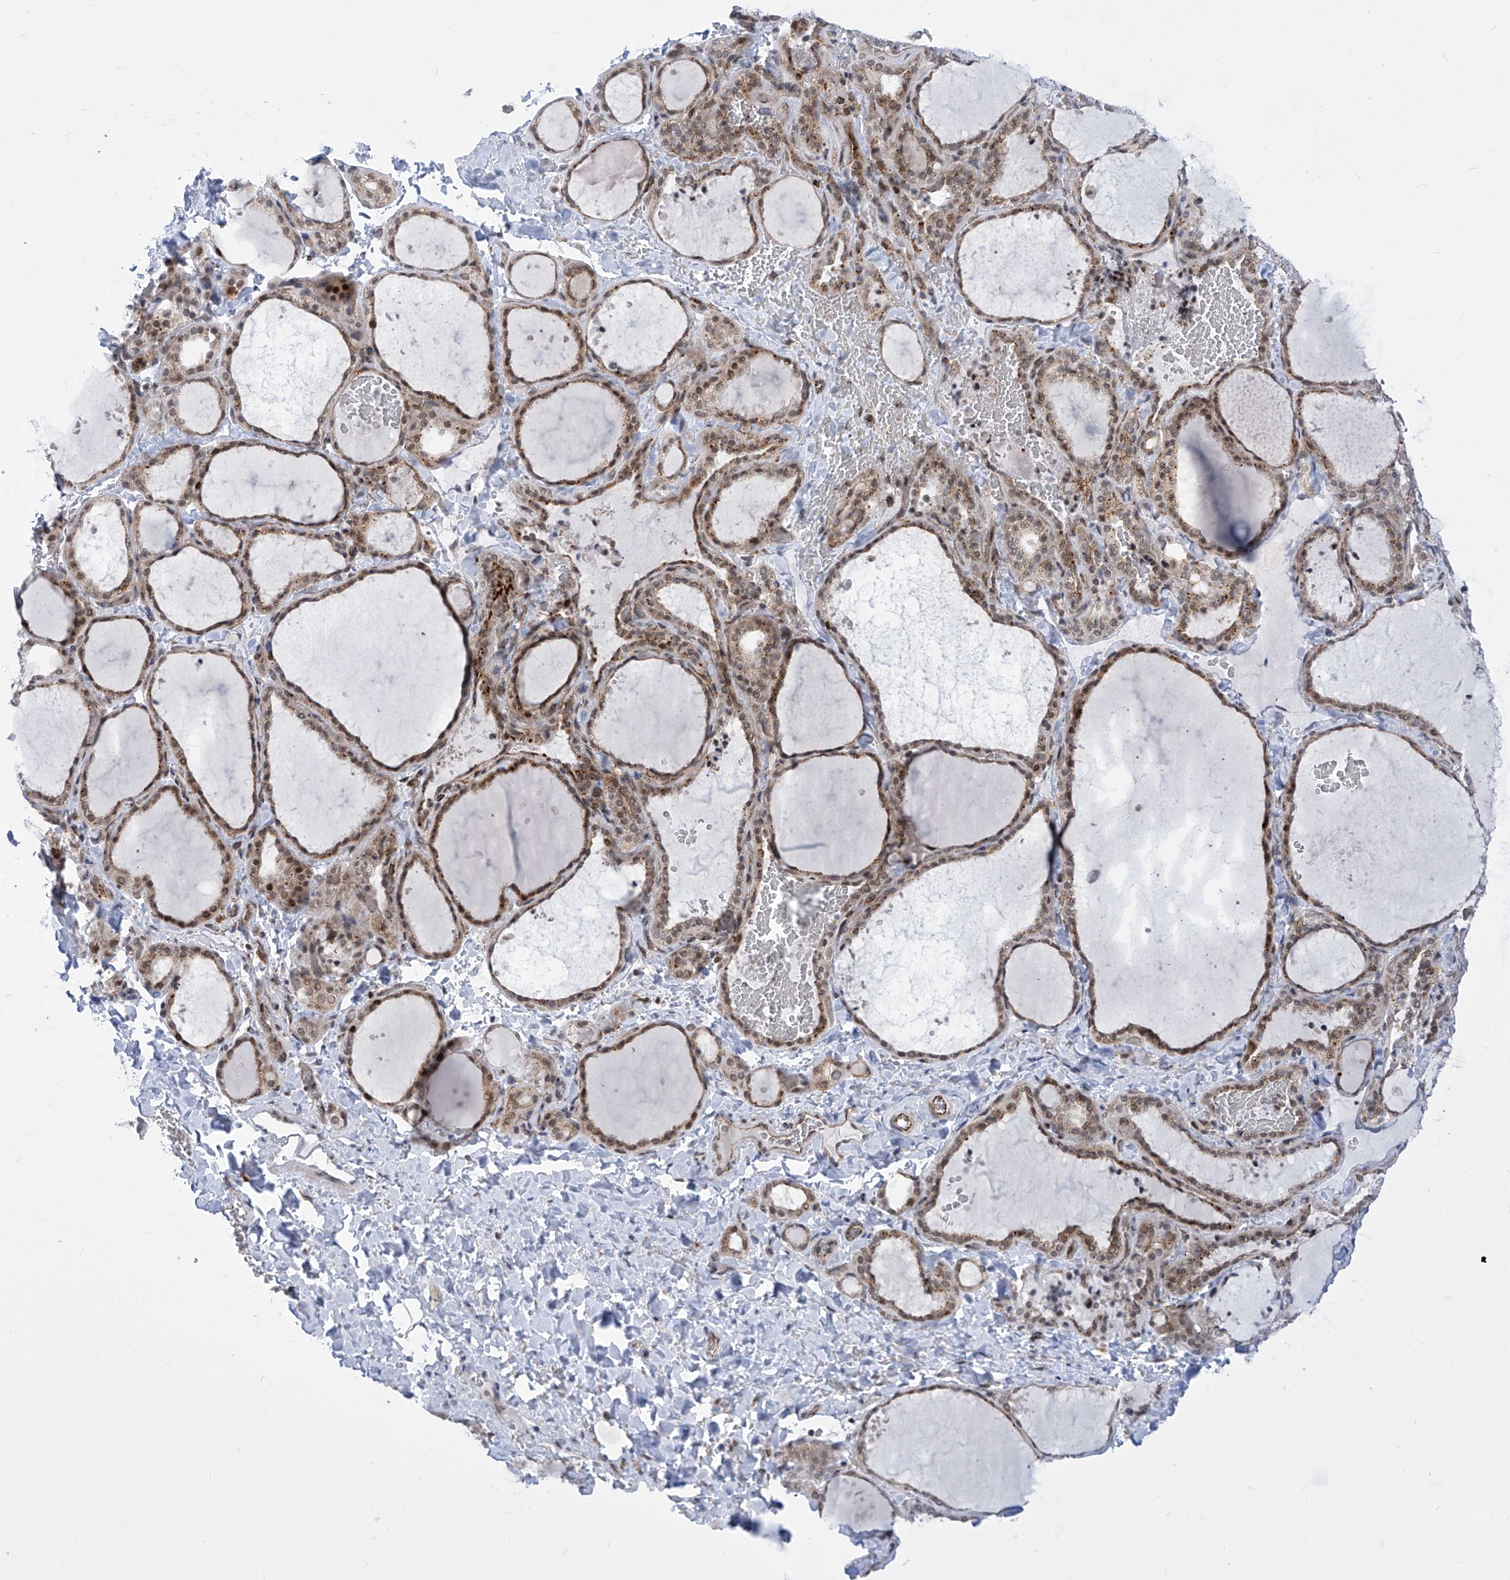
{"staining": {"intensity": "moderate", "quantity": ">75%", "location": "cytoplasmic/membranous,nuclear"}, "tissue": "thyroid gland", "cell_type": "Glandular cells", "image_type": "normal", "snomed": [{"axis": "morphology", "description": "Normal tissue, NOS"}, {"axis": "topography", "description": "Thyroid gland"}], "caption": "Human thyroid gland stained for a protein (brown) demonstrates moderate cytoplasmic/membranous,nuclear positive staining in about >75% of glandular cells.", "gene": "CEP290", "patient": {"sex": "female", "age": 22}}